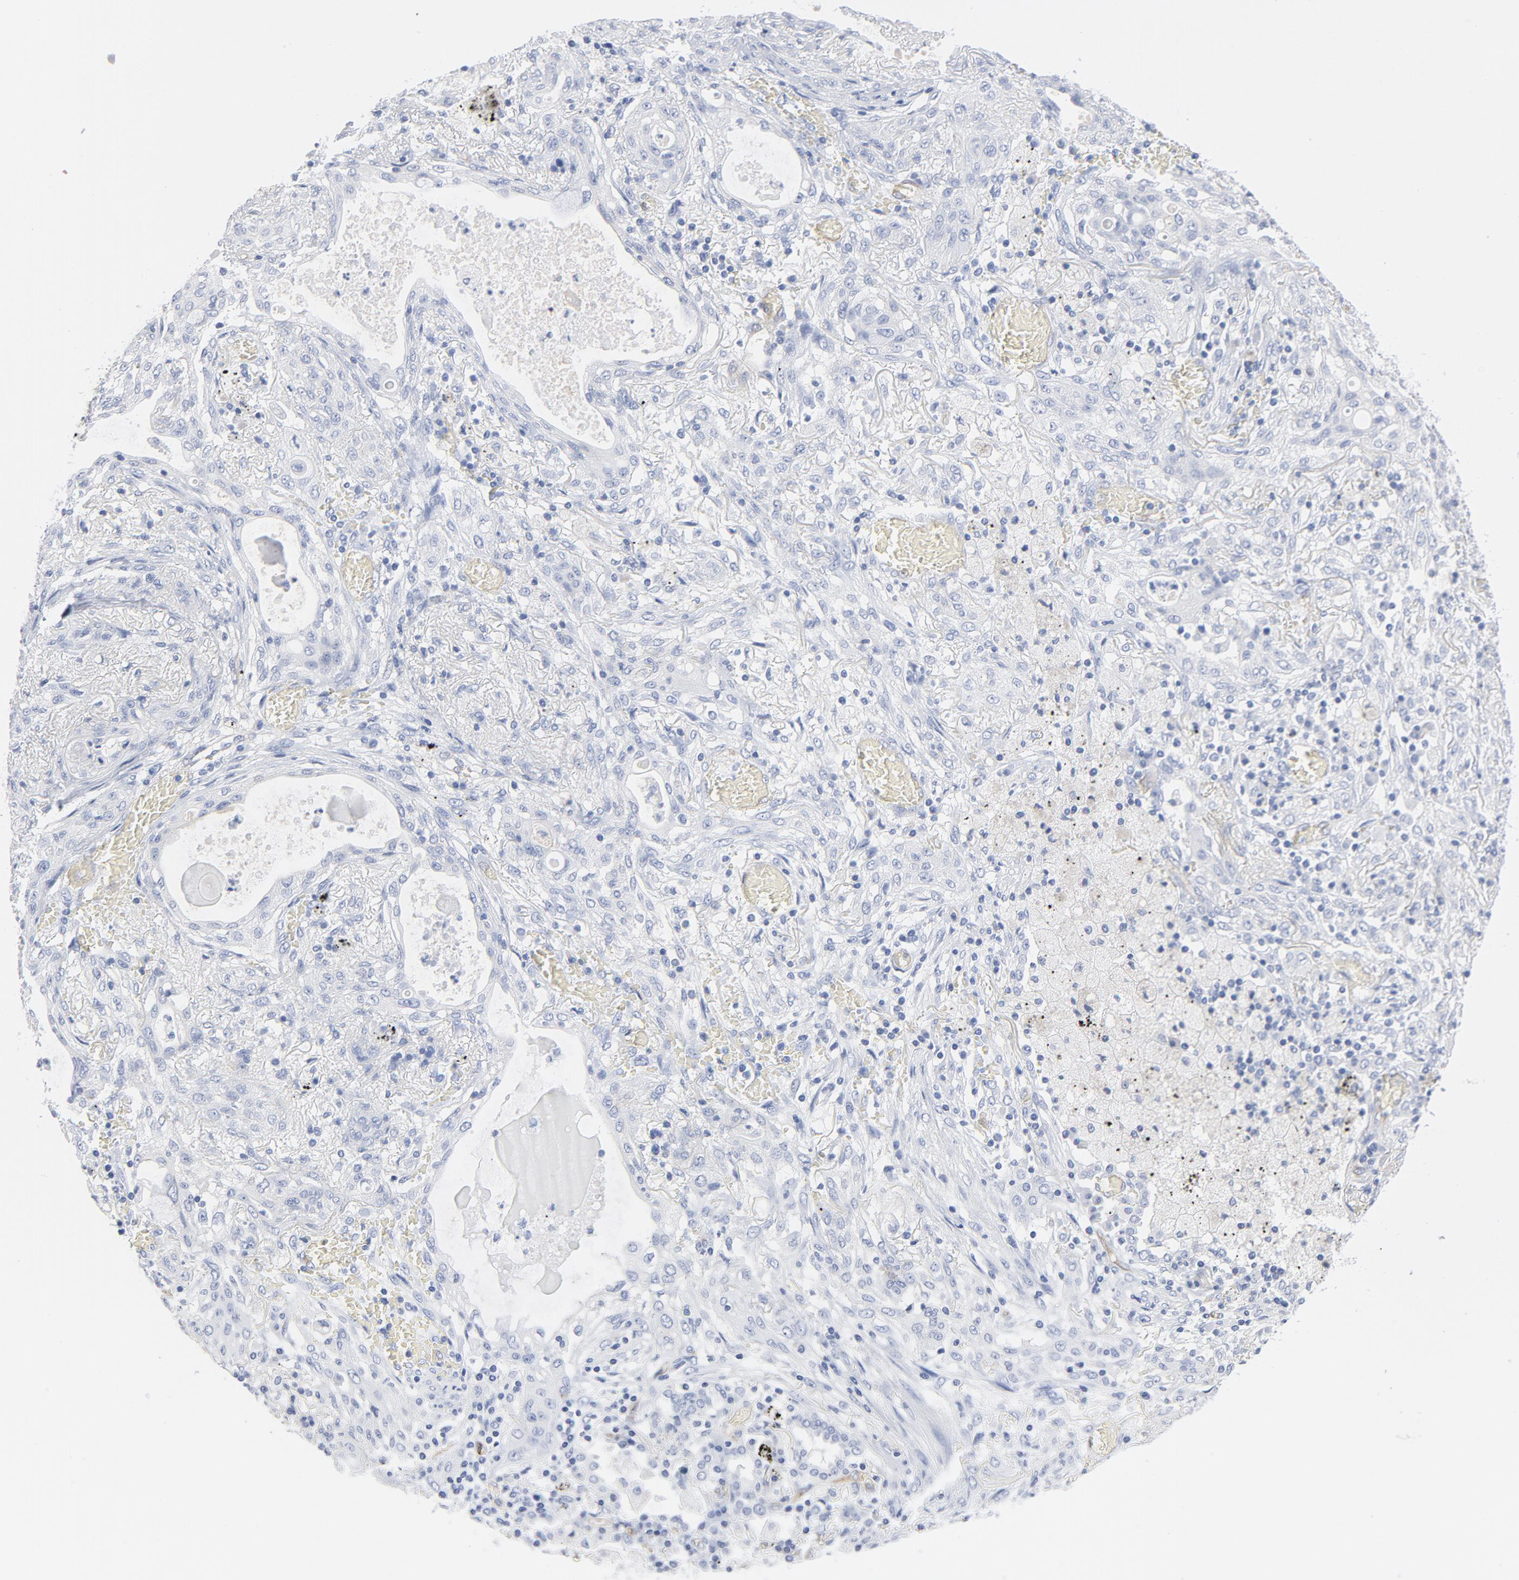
{"staining": {"intensity": "negative", "quantity": "none", "location": "none"}, "tissue": "lung cancer", "cell_type": "Tumor cells", "image_type": "cancer", "snomed": [{"axis": "morphology", "description": "Squamous cell carcinoma, NOS"}, {"axis": "topography", "description": "Lung"}], "caption": "Tumor cells are negative for brown protein staining in squamous cell carcinoma (lung). The staining is performed using DAB (3,3'-diaminobenzidine) brown chromogen with nuclei counter-stained in using hematoxylin.", "gene": "SHANK3", "patient": {"sex": "female", "age": 47}}